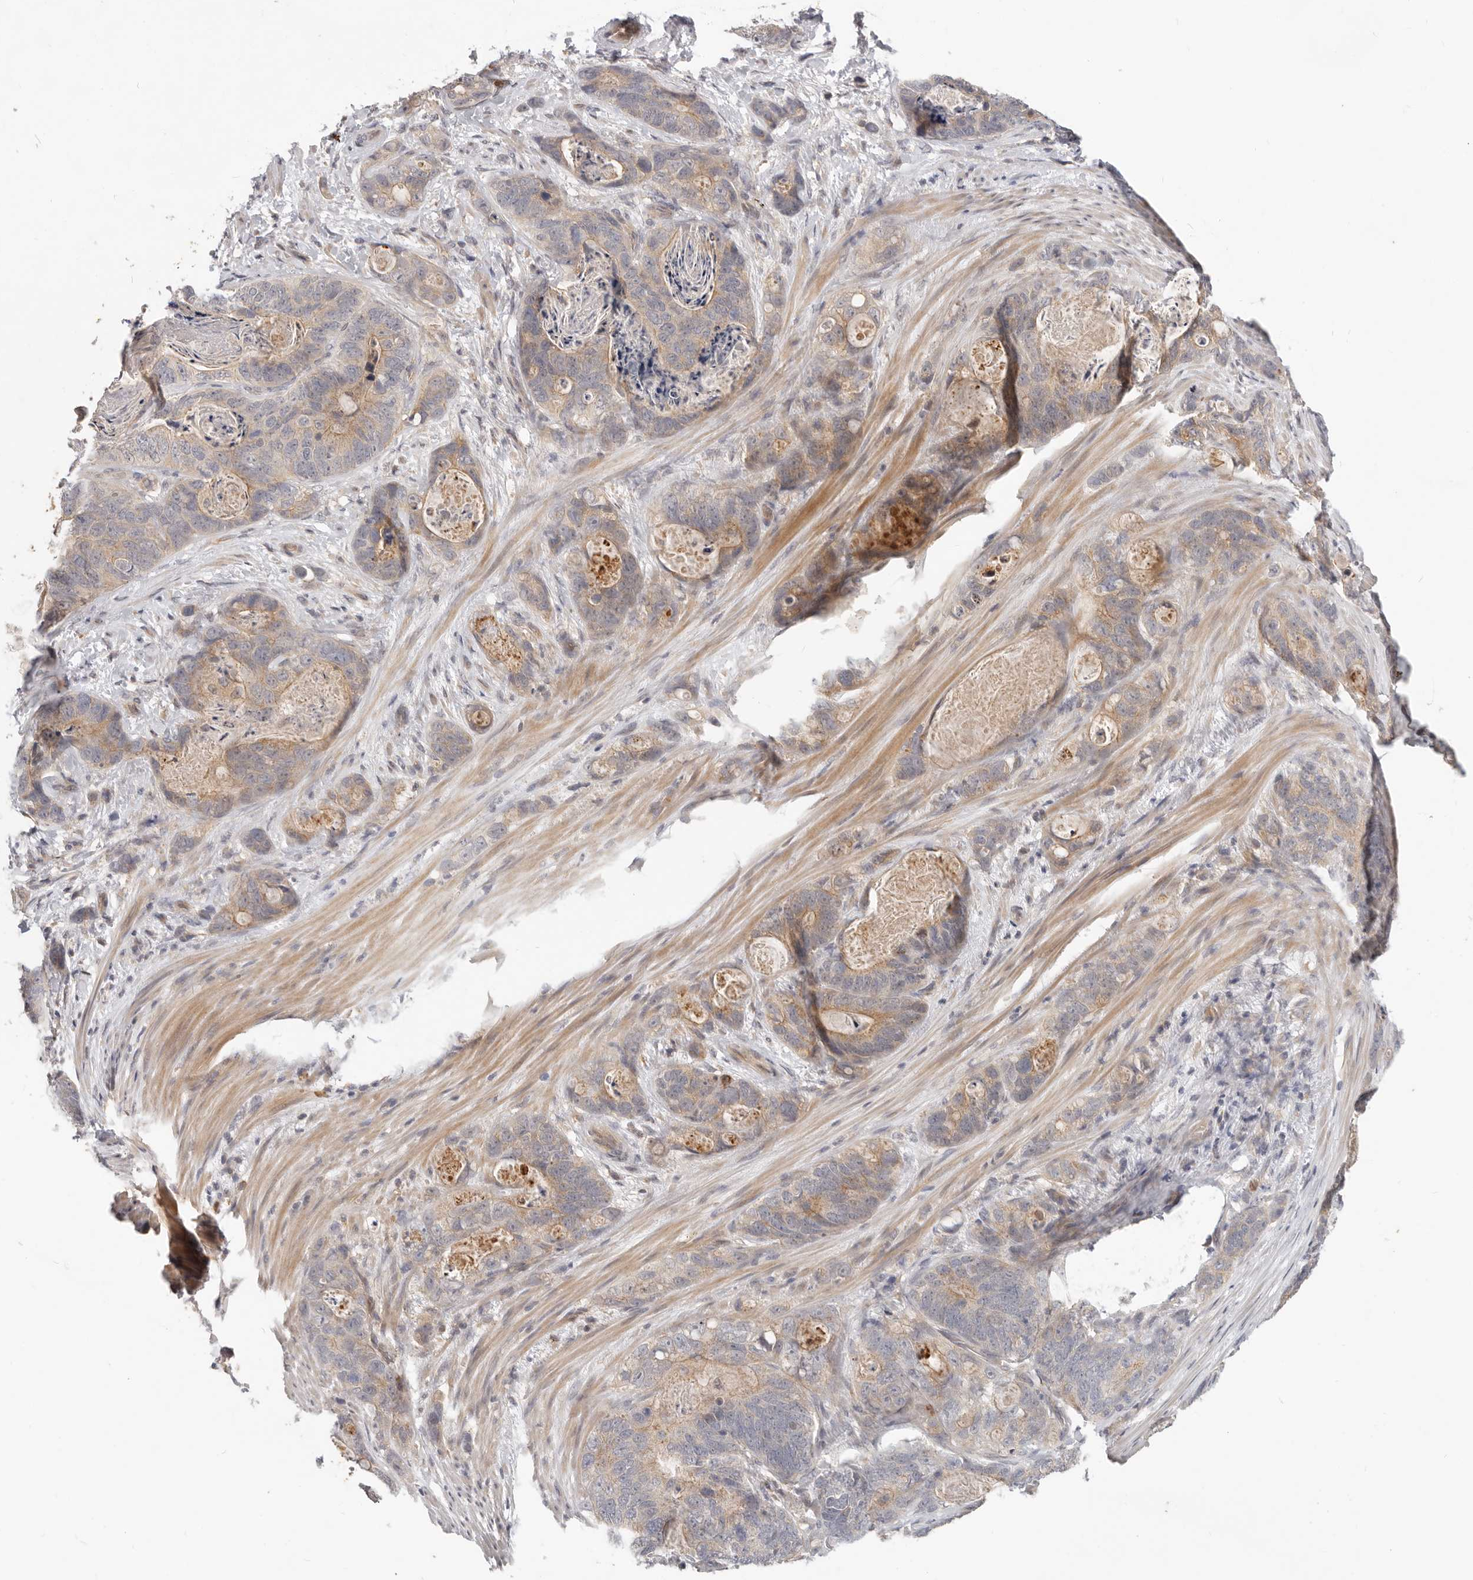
{"staining": {"intensity": "weak", "quantity": "25%-75%", "location": "cytoplasmic/membranous"}, "tissue": "stomach cancer", "cell_type": "Tumor cells", "image_type": "cancer", "snomed": [{"axis": "morphology", "description": "Normal tissue, NOS"}, {"axis": "morphology", "description": "Adenocarcinoma, NOS"}, {"axis": "topography", "description": "Stomach"}], "caption": "Stomach adenocarcinoma stained with DAB (3,3'-diaminobenzidine) immunohistochemistry demonstrates low levels of weak cytoplasmic/membranous expression in approximately 25%-75% of tumor cells.", "gene": "USP49", "patient": {"sex": "female", "age": 89}}